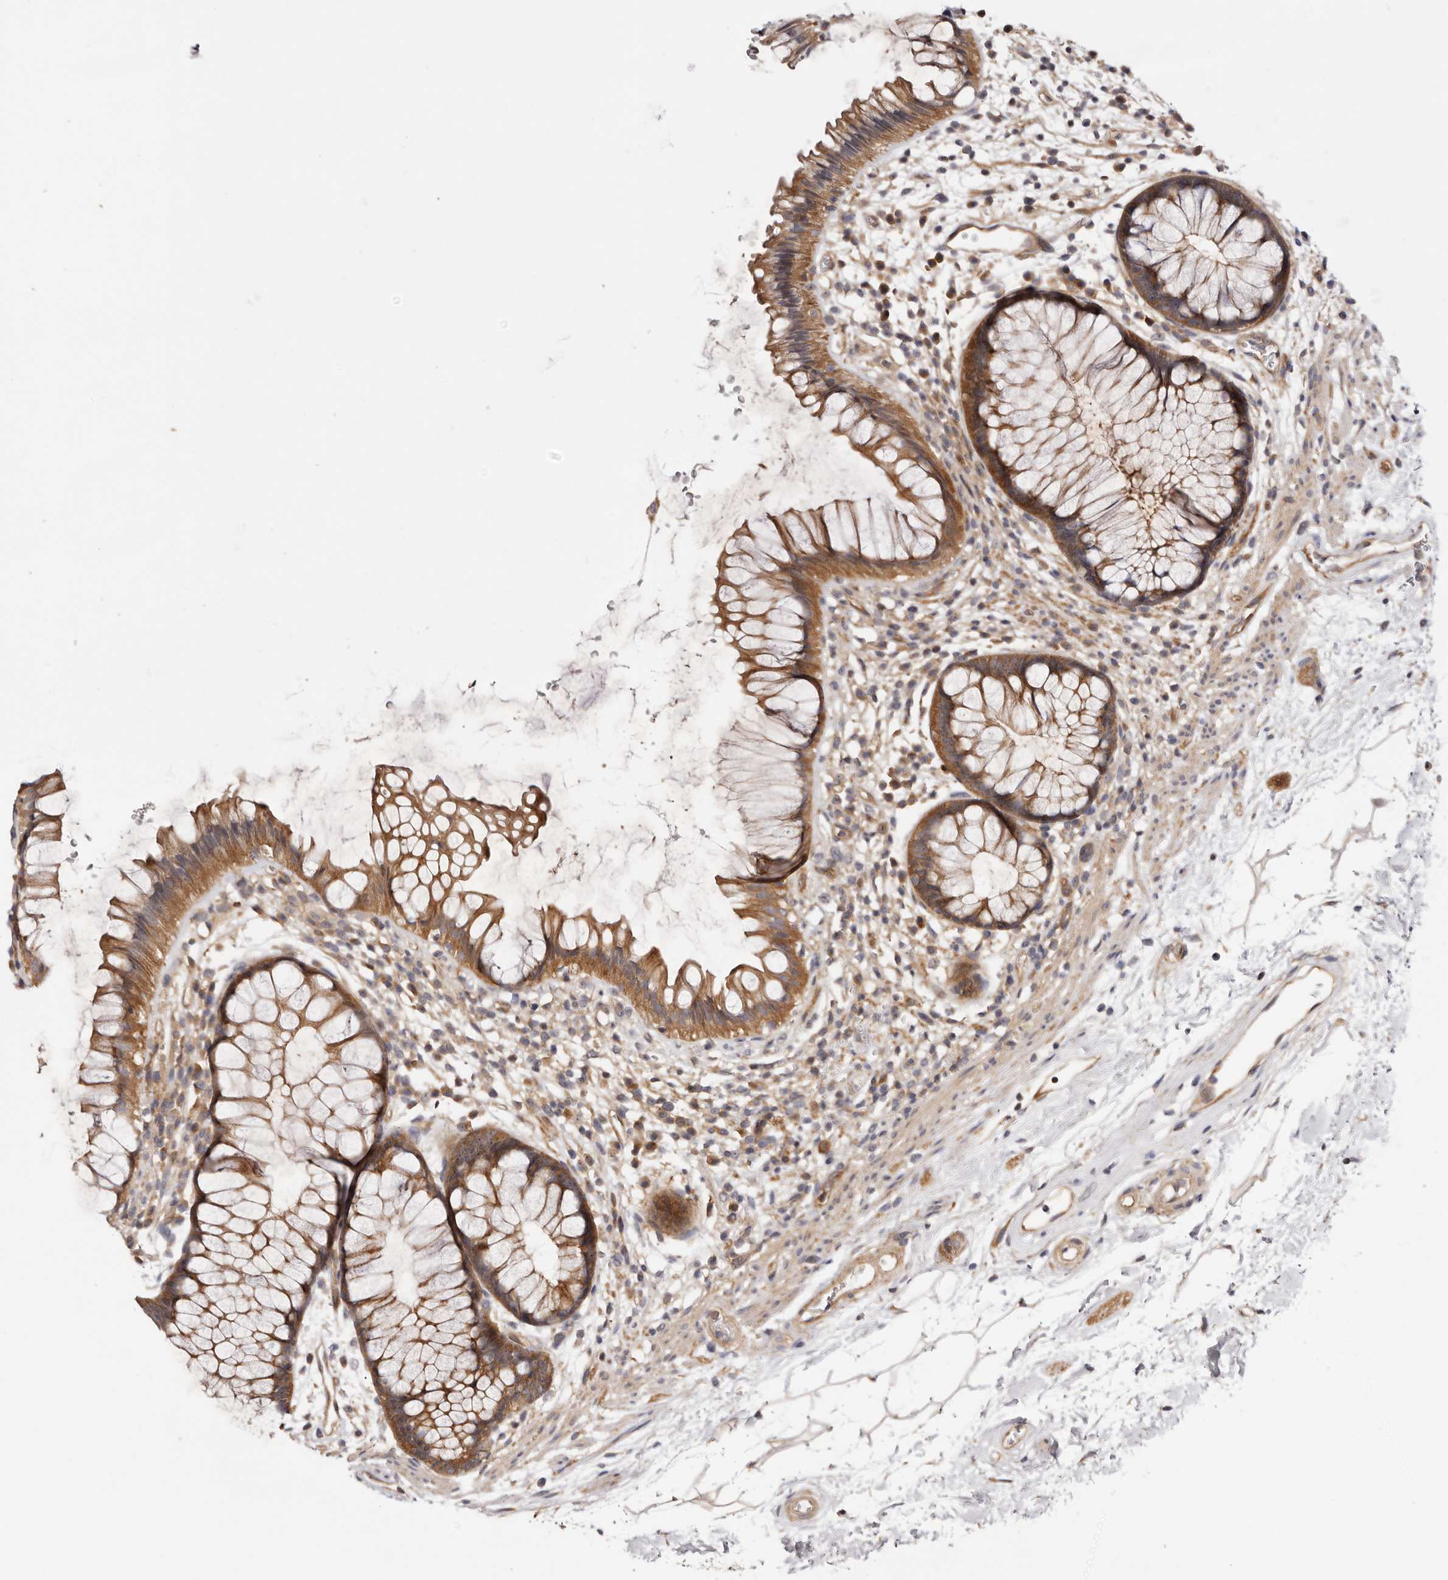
{"staining": {"intensity": "moderate", "quantity": ">75%", "location": "cytoplasmic/membranous,nuclear"}, "tissue": "rectum", "cell_type": "Glandular cells", "image_type": "normal", "snomed": [{"axis": "morphology", "description": "Normal tissue, NOS"}, {"axis": "topography", "description": "Rectum"}], "caption": "IHC of unremarkable rectum shows medium levels of moderate cytoplasmic/membranous,nuclear staining in approximately >75% of glandular cells.", "gene": "PANK4", "patient": {"sex": "male", "age": 51}}